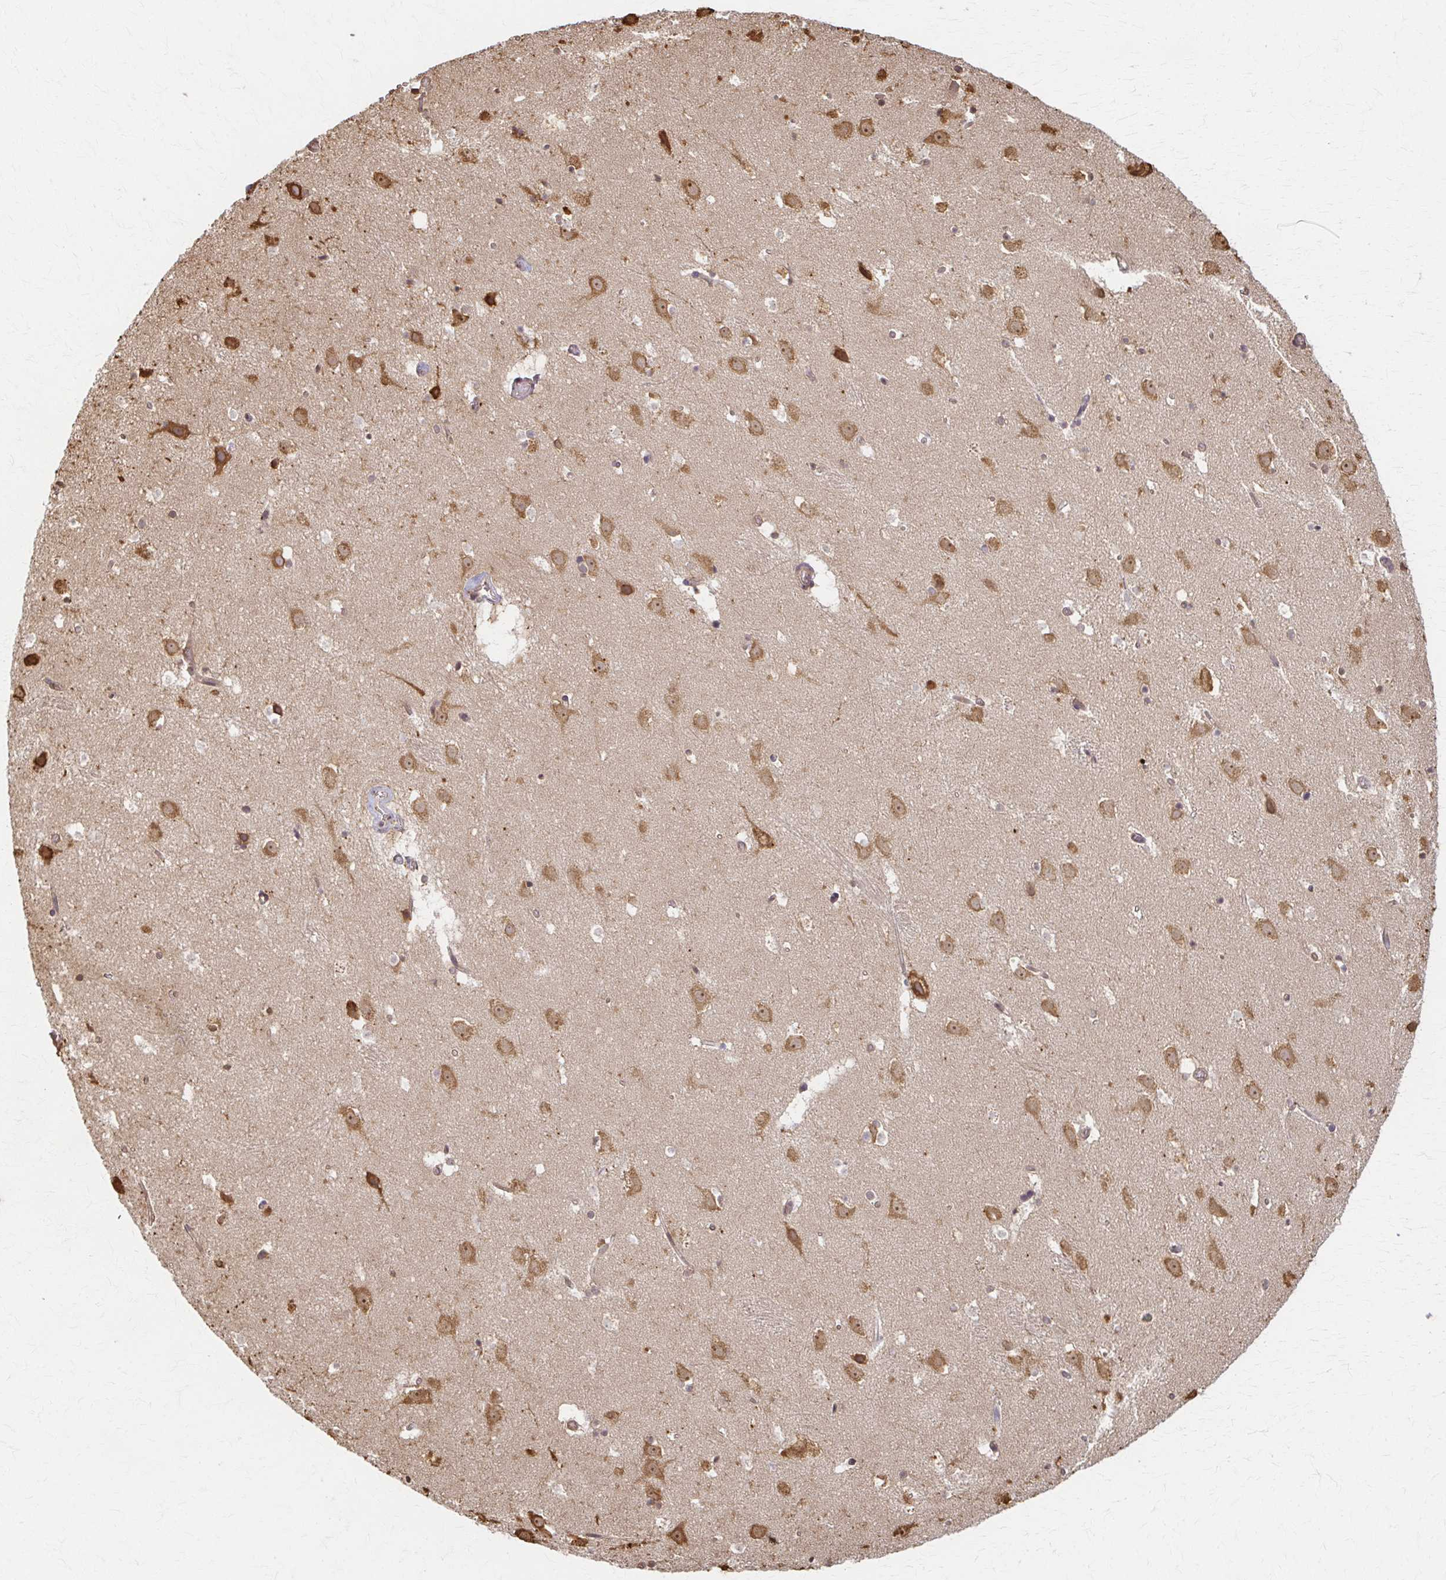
{"staining": {"intensity": "moderate", "quantity": "<25%", "location": "cytoplasmic/membranous"}, "tissue": "caudate", "cell_type": "Glial cells", "image_type": "normal", "snomed": [{"axis": "morphology", "description": "Normal tissue, NOS"}, {"axis": "topography", "description": "Lateral ventricle wall"}], "caption": "Caudate stained with a brown dye demonstrates moderate cytoplasmic/membranous positive expression in approximately <25% of glial cells.", "gene": "ARHGAP35", "patient": {"sex": "male", "age": 37}}